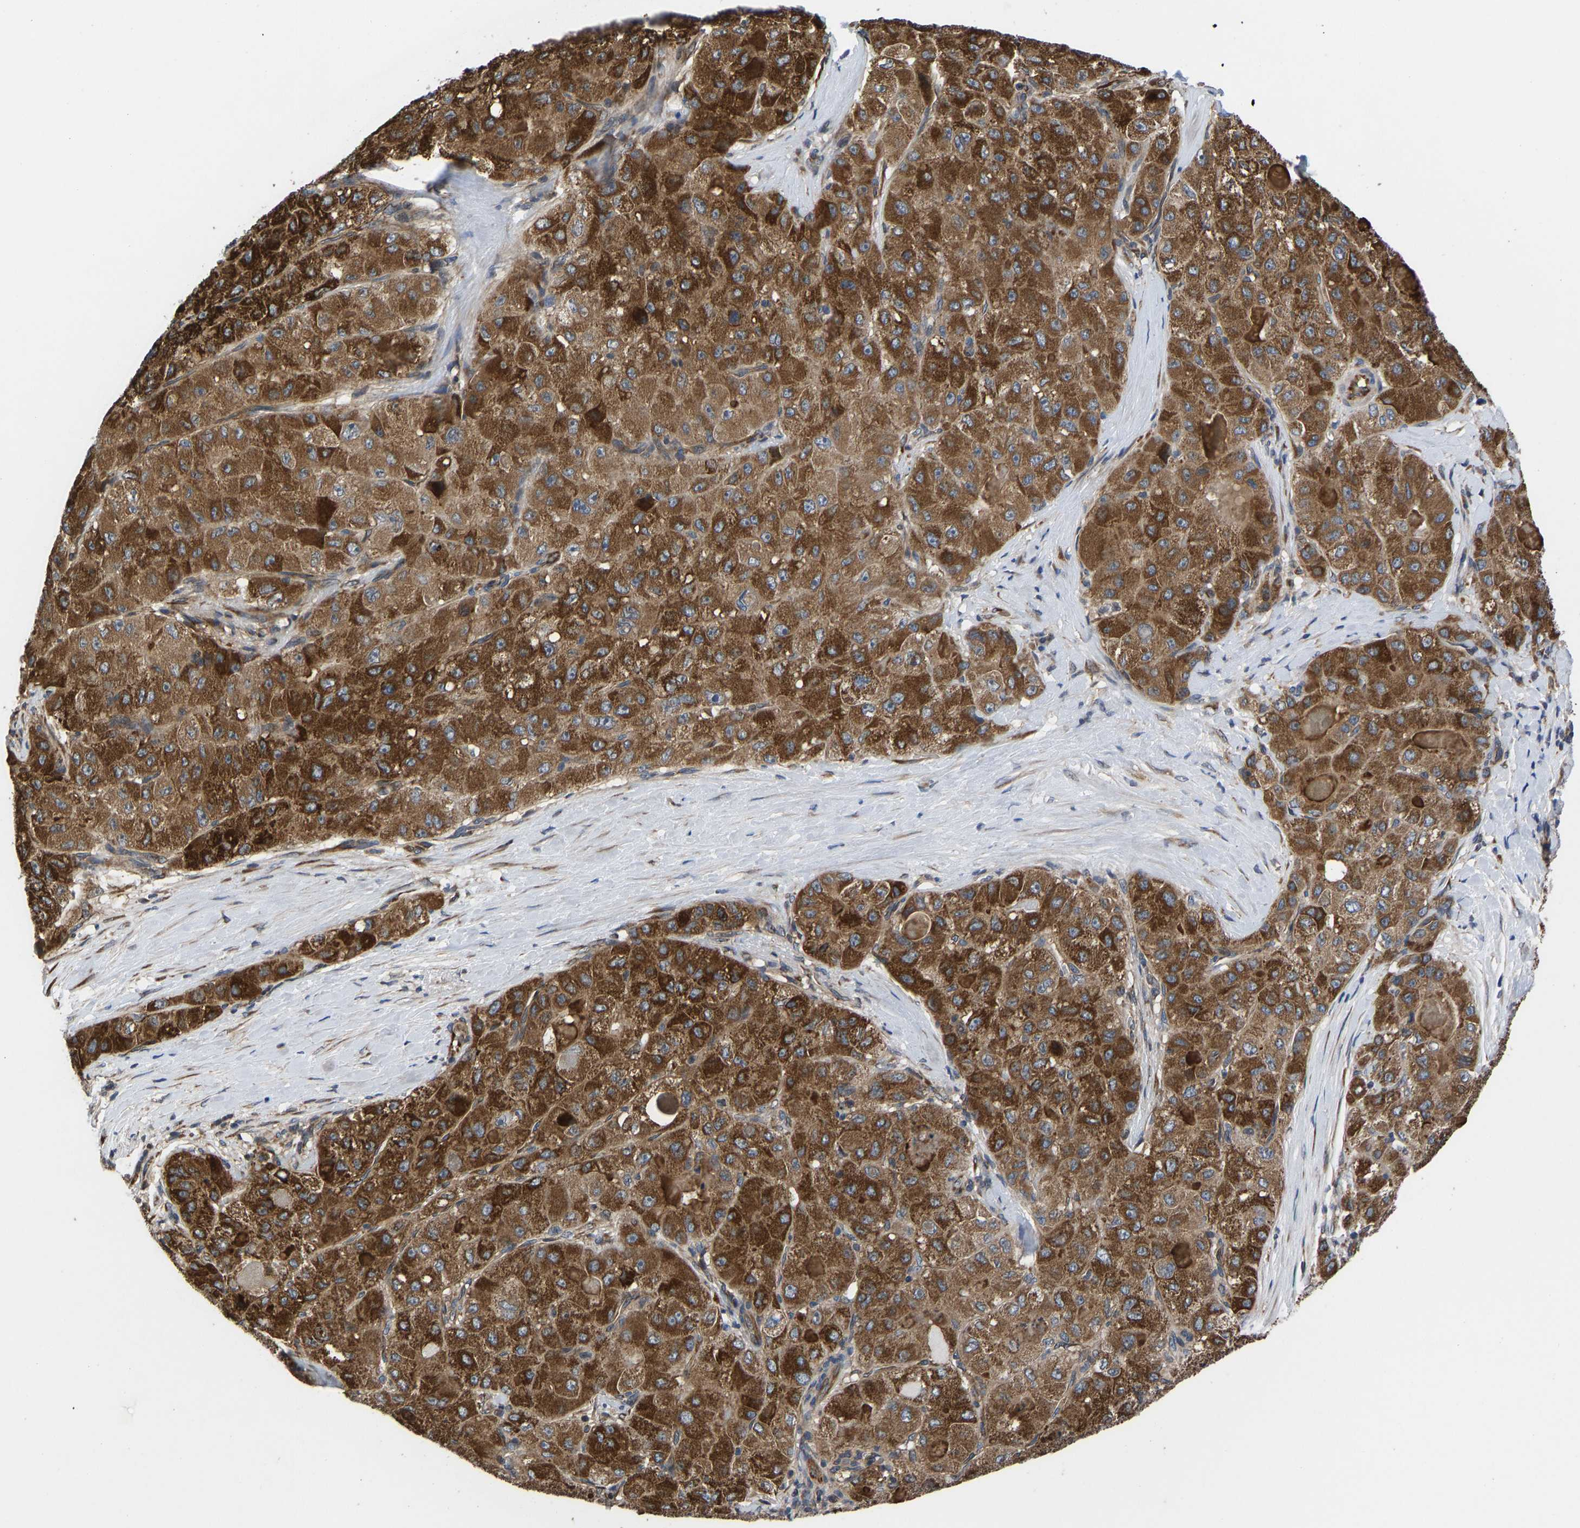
{"staining": {"intensity": "strong", "quantity": ">75%", "location": "cytoplasmic/membranous"}, "tissue": "liver cancer", "cell_type": "Tumor cells", "image_type": "cancer", "snomed": [{"axis": "morphology", "description": "Carcinoma, Hepatocellular, NOS"}, {"axis": "topography", "description": "Liver"}], "caption": "A histopathology image of hepatocellular carcinoma (liver) stained for a protein reveals strong cytoplasmic/membranous brown staining in tumor cells.", "gene": "FRRS1", "patient": {"sex": "male", "age": 80}}